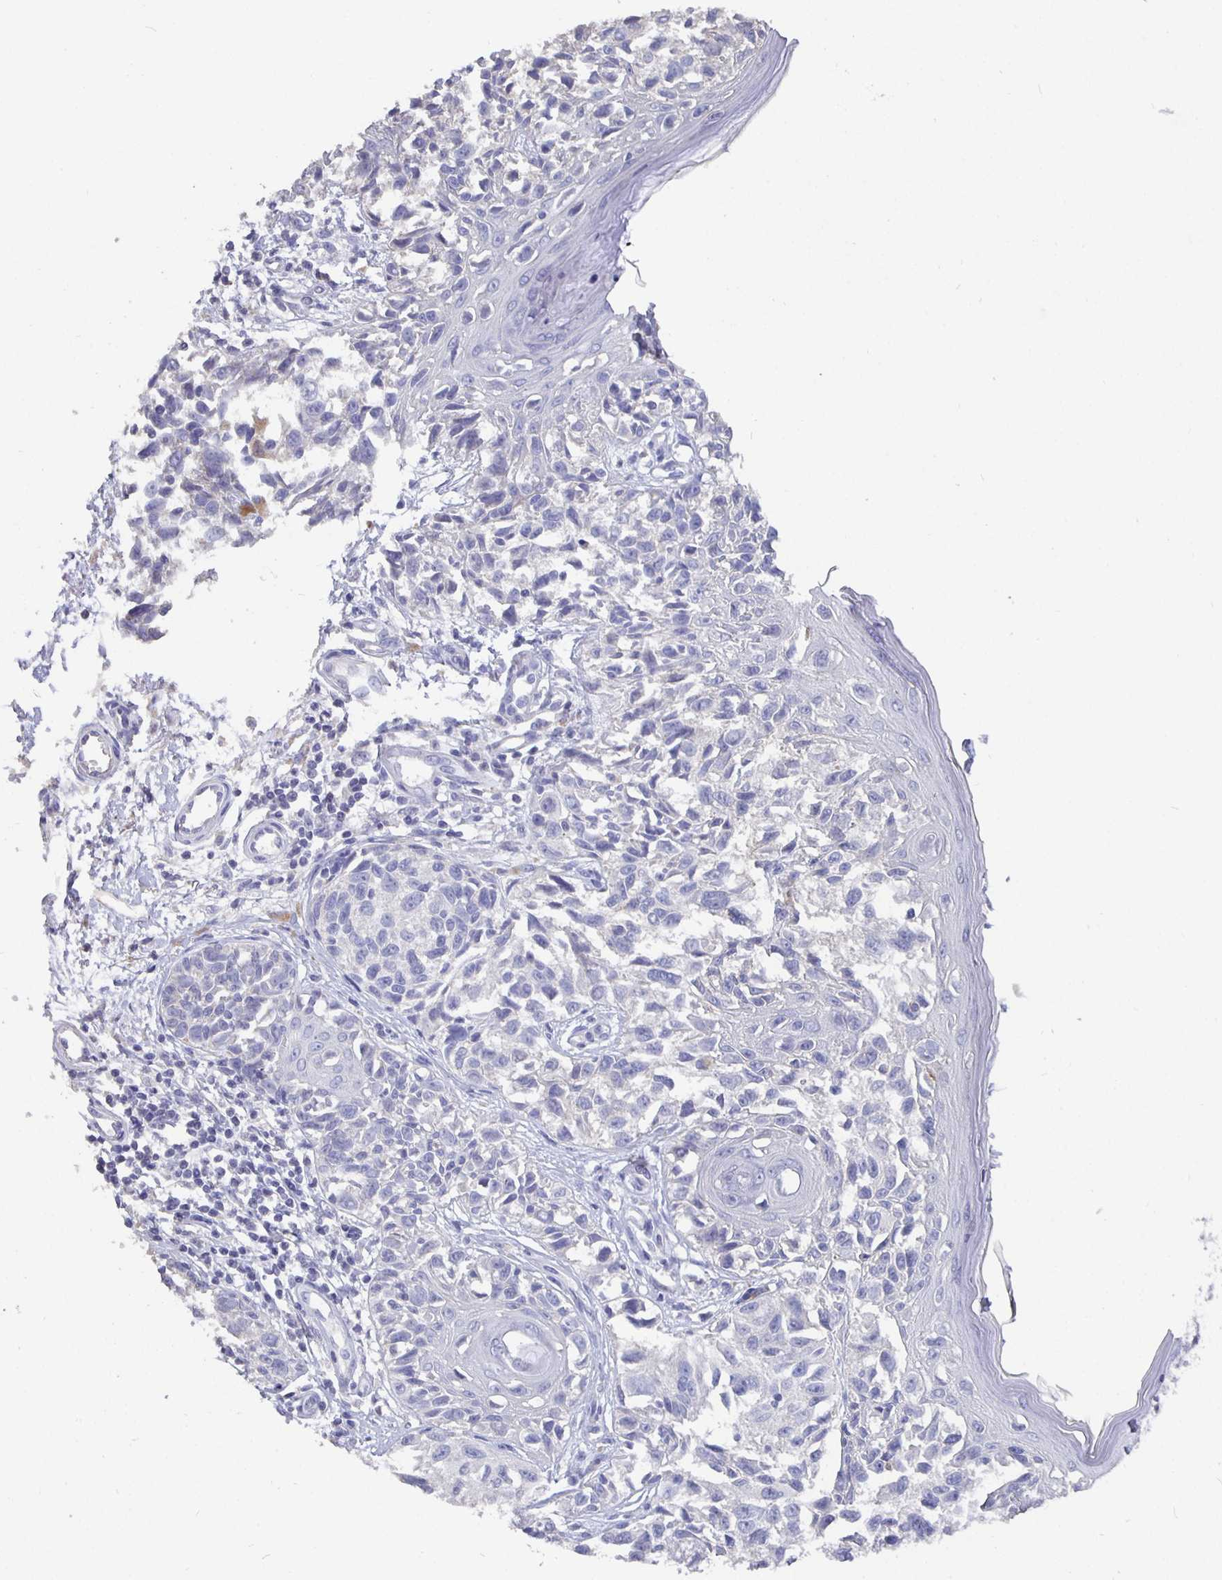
{"staining": {"intensity": "negative", "quantity": "none", "location": "none"}, "tissue": "melanoma", "cell_type": "Tumor cells", "image_type": "cancer", "snomed": [{"axis": "morphology", "description": "Malignant melanoma, NOS"}, {"axis": "topography", "description": "Skin"}], "caption": "Tumor cells show no significant staining in melanoma.", "gene": "CFAP74", "patient": {"sex": "male", "age": 73}}